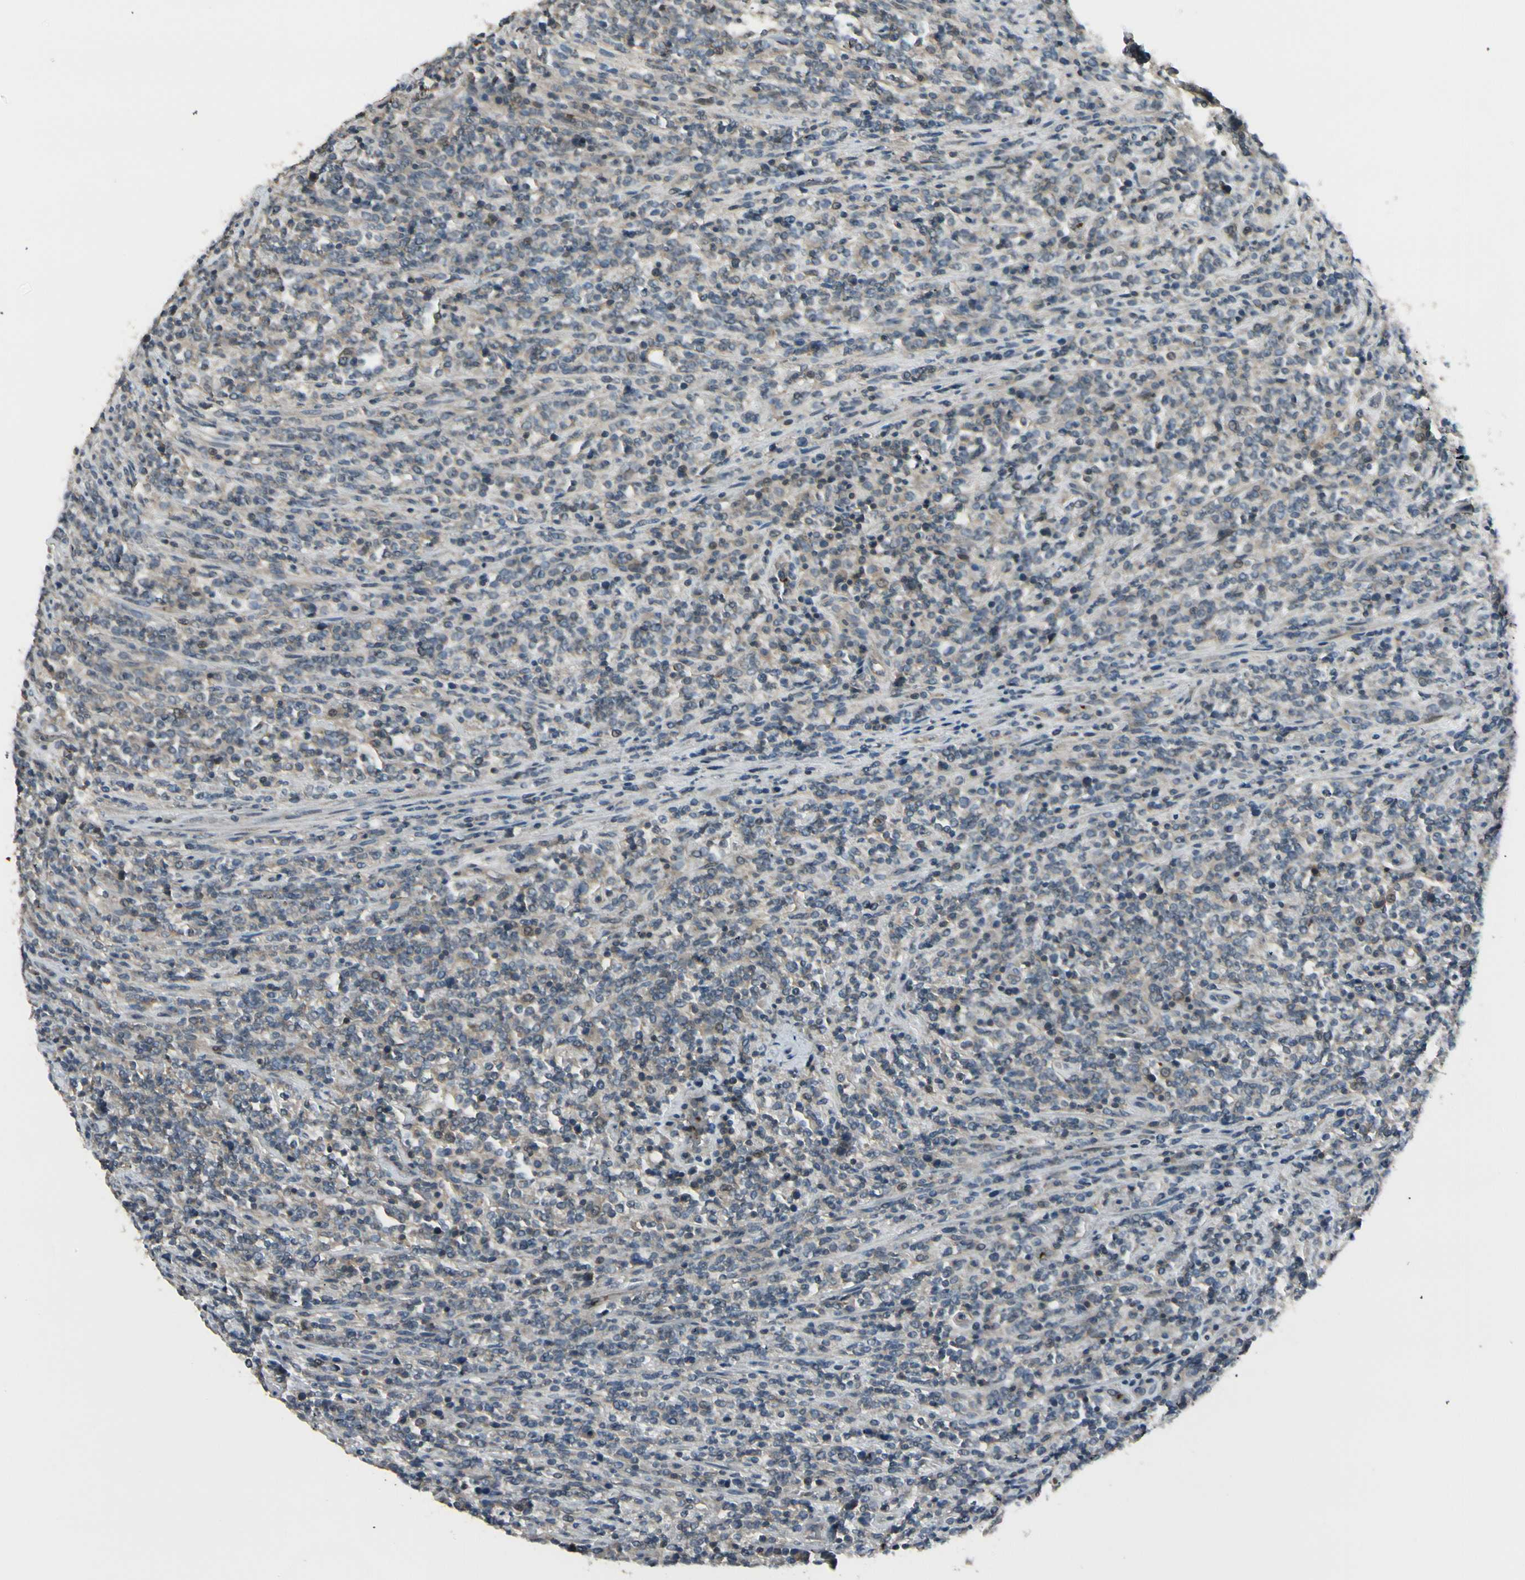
{"staining": {"intensity": "weak", "quantity": "25%-75%", "location": "cytoplasmic/membranous"}, "tissue": "lymphoma", "cell_type": "Tumor cells", "image_type": "cancer", "snomed": [{"axis": "morphology", "description": "Malignant lymphoma, non-Hodgkin's type, High grade"}, {"axis": "topography", "description": "Soft tissue"}], "caption": "Approximately 25%-75% of tumor cells in high-grade malignant lymphoma, non-Hodgkin's type display weak cytoplasmic/membranous protein positivity as visualized by brown immunohistochemical staining.", "gene": "PPP3CB", "patient": {"sex": "male", "age": 18}}